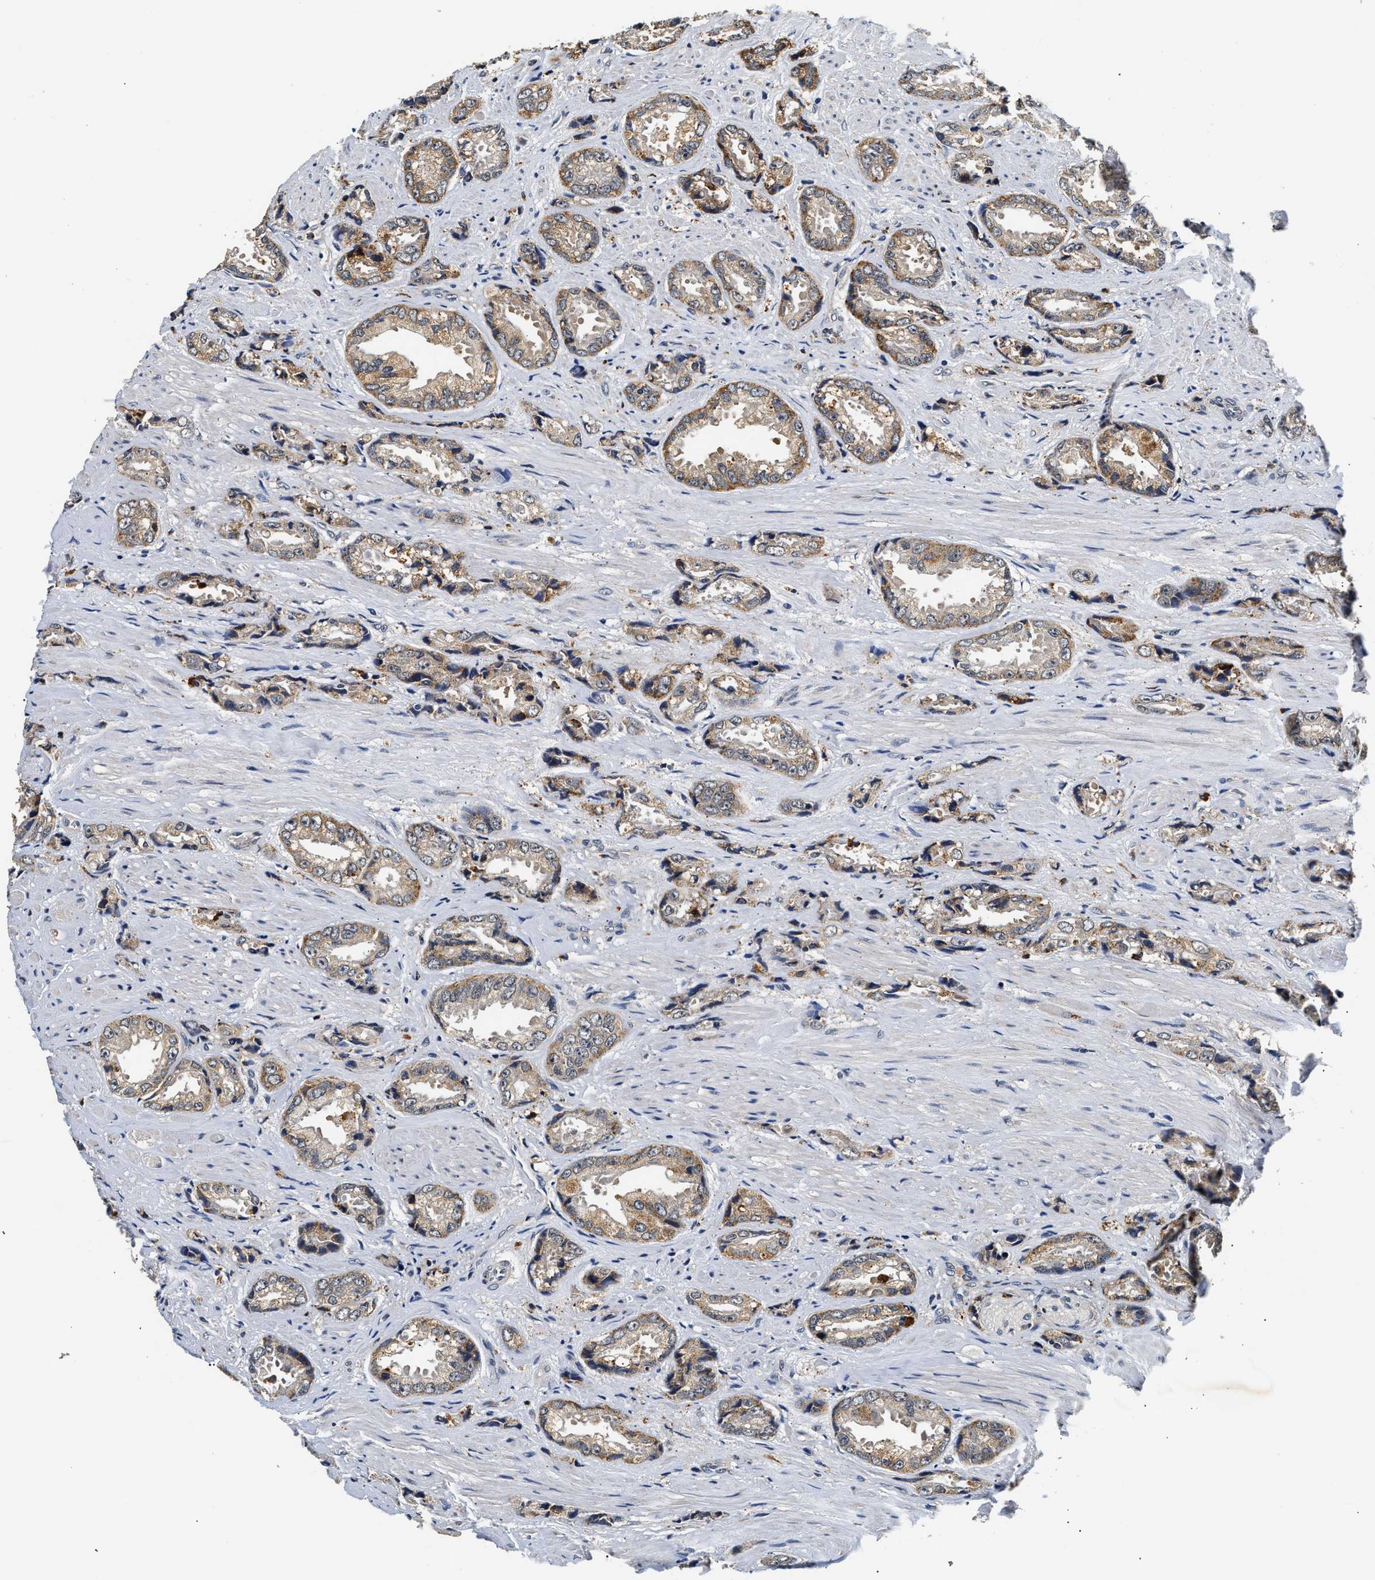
{"staining": {"intensity": "weak", "quantity": "25%-75%", "location": "cytoplasmic/membranous"}, "tissue": "prostate cancer", "cell_type": "Tumor cells", "image_type": "cancer", "snomed": [{"axis": "morphology", "description": "Adenocarcinoma, High grade"}, {"axis": "topography", "description": "Prostate"}], "caption": "The micrograph reveals immunohistochemical staining of prostate cancer (high-grade adenocarcinoma). There is weak cytoplasmic/membranous expression is seen in approximately 25%-75% of tumor cells.", "gene": "SMU1", "patient": {"sex": "male", "age": 61}}